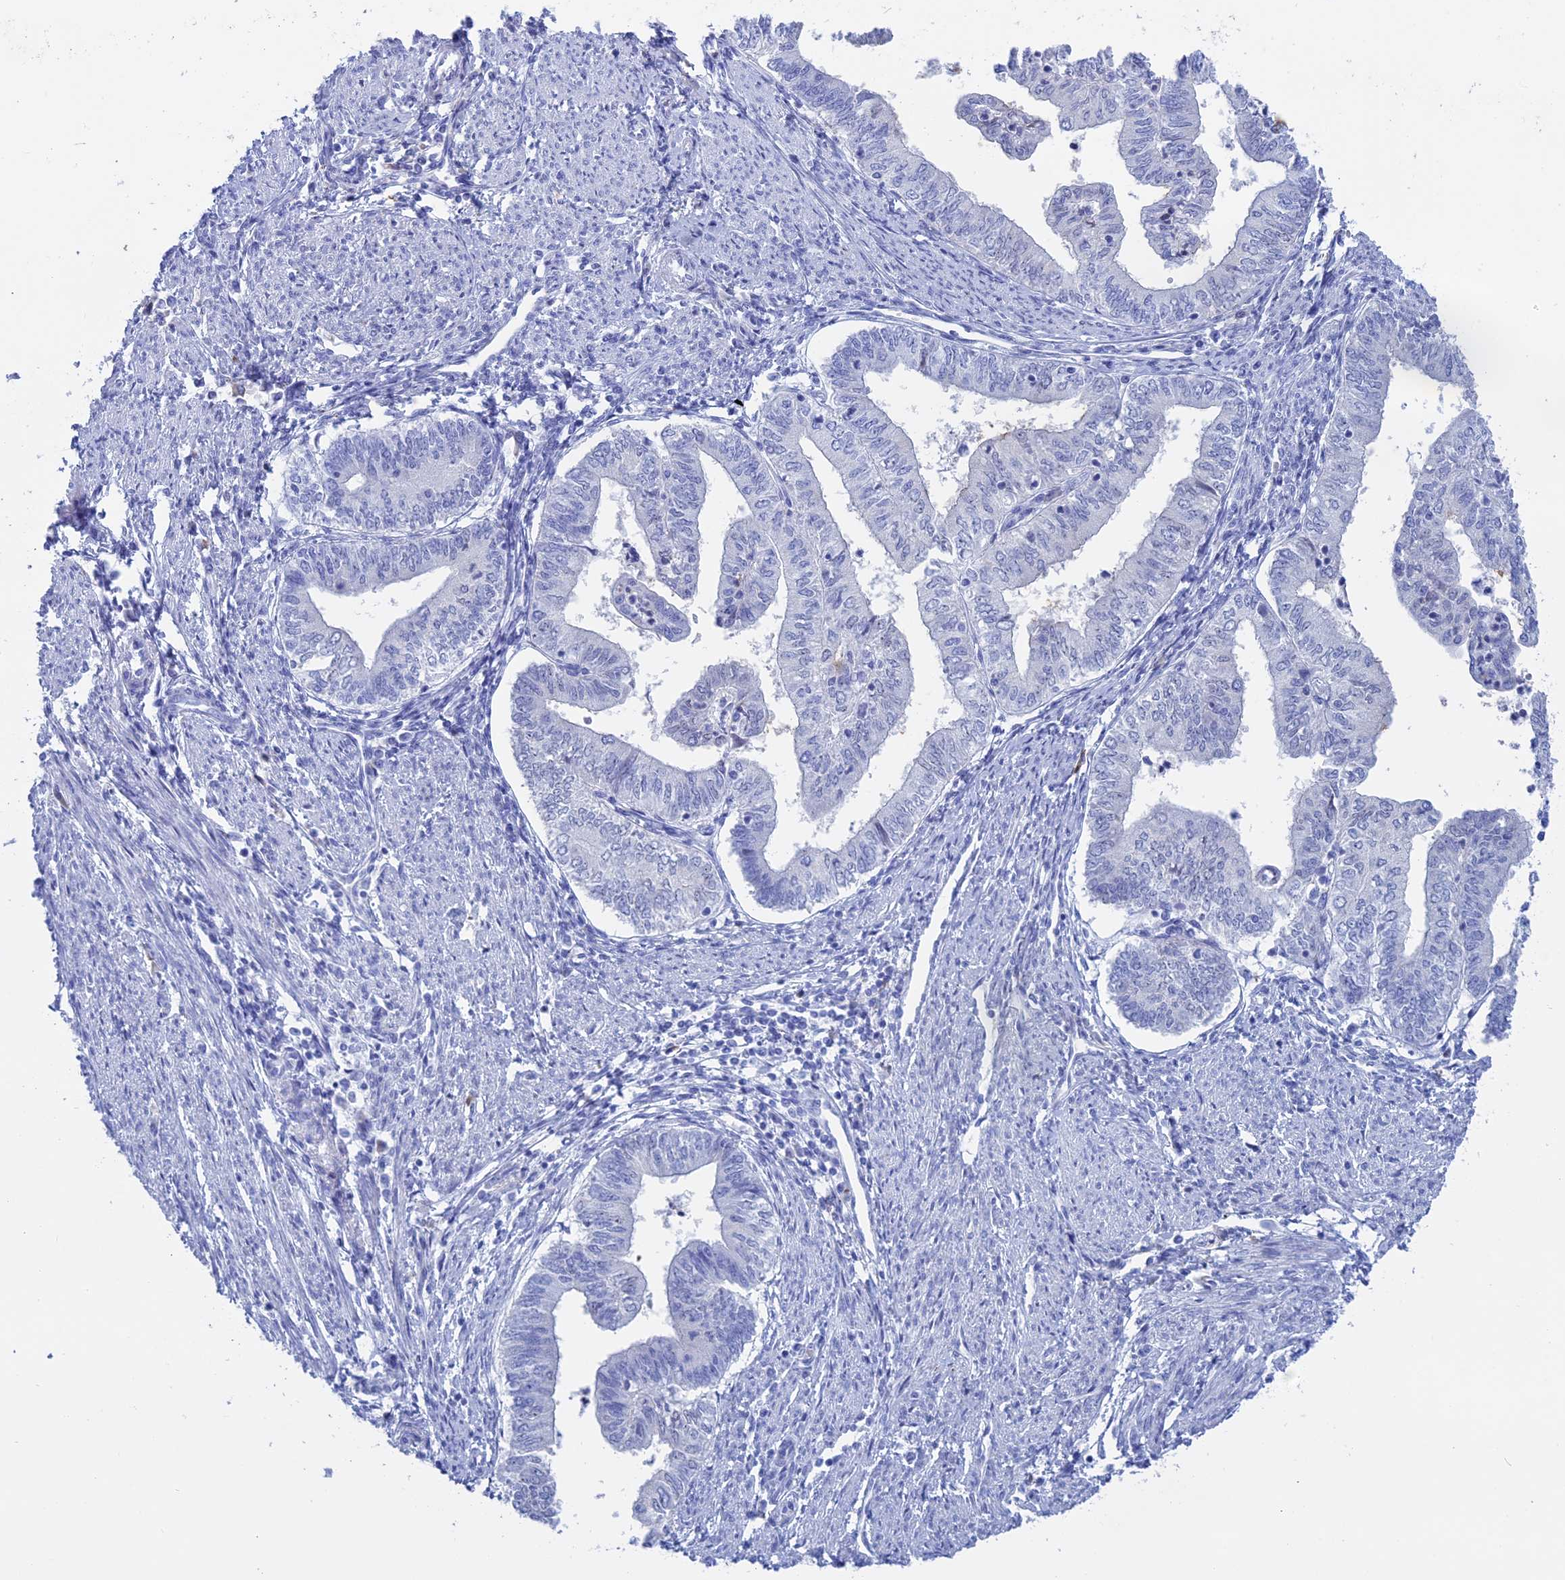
{"staining": {"intensity": "negative", "quantity": "none", "location": "none"}, "tissue": "endometrial cancer", "cell_type": "Tumor cells", "image_type": "cancer", "snomed": [{"axis": "morphology", "description": "Adenocarcinoma, NOS"}, {"axis": "topography", "description": "Endometrium"}], "caption": "This is an immunohistochemistry (IHC) image of human endometrial cancer. There is no staining in tumor cells.", "gene": "ERICH4", "patient": {"sex": "female", "age": 66}}